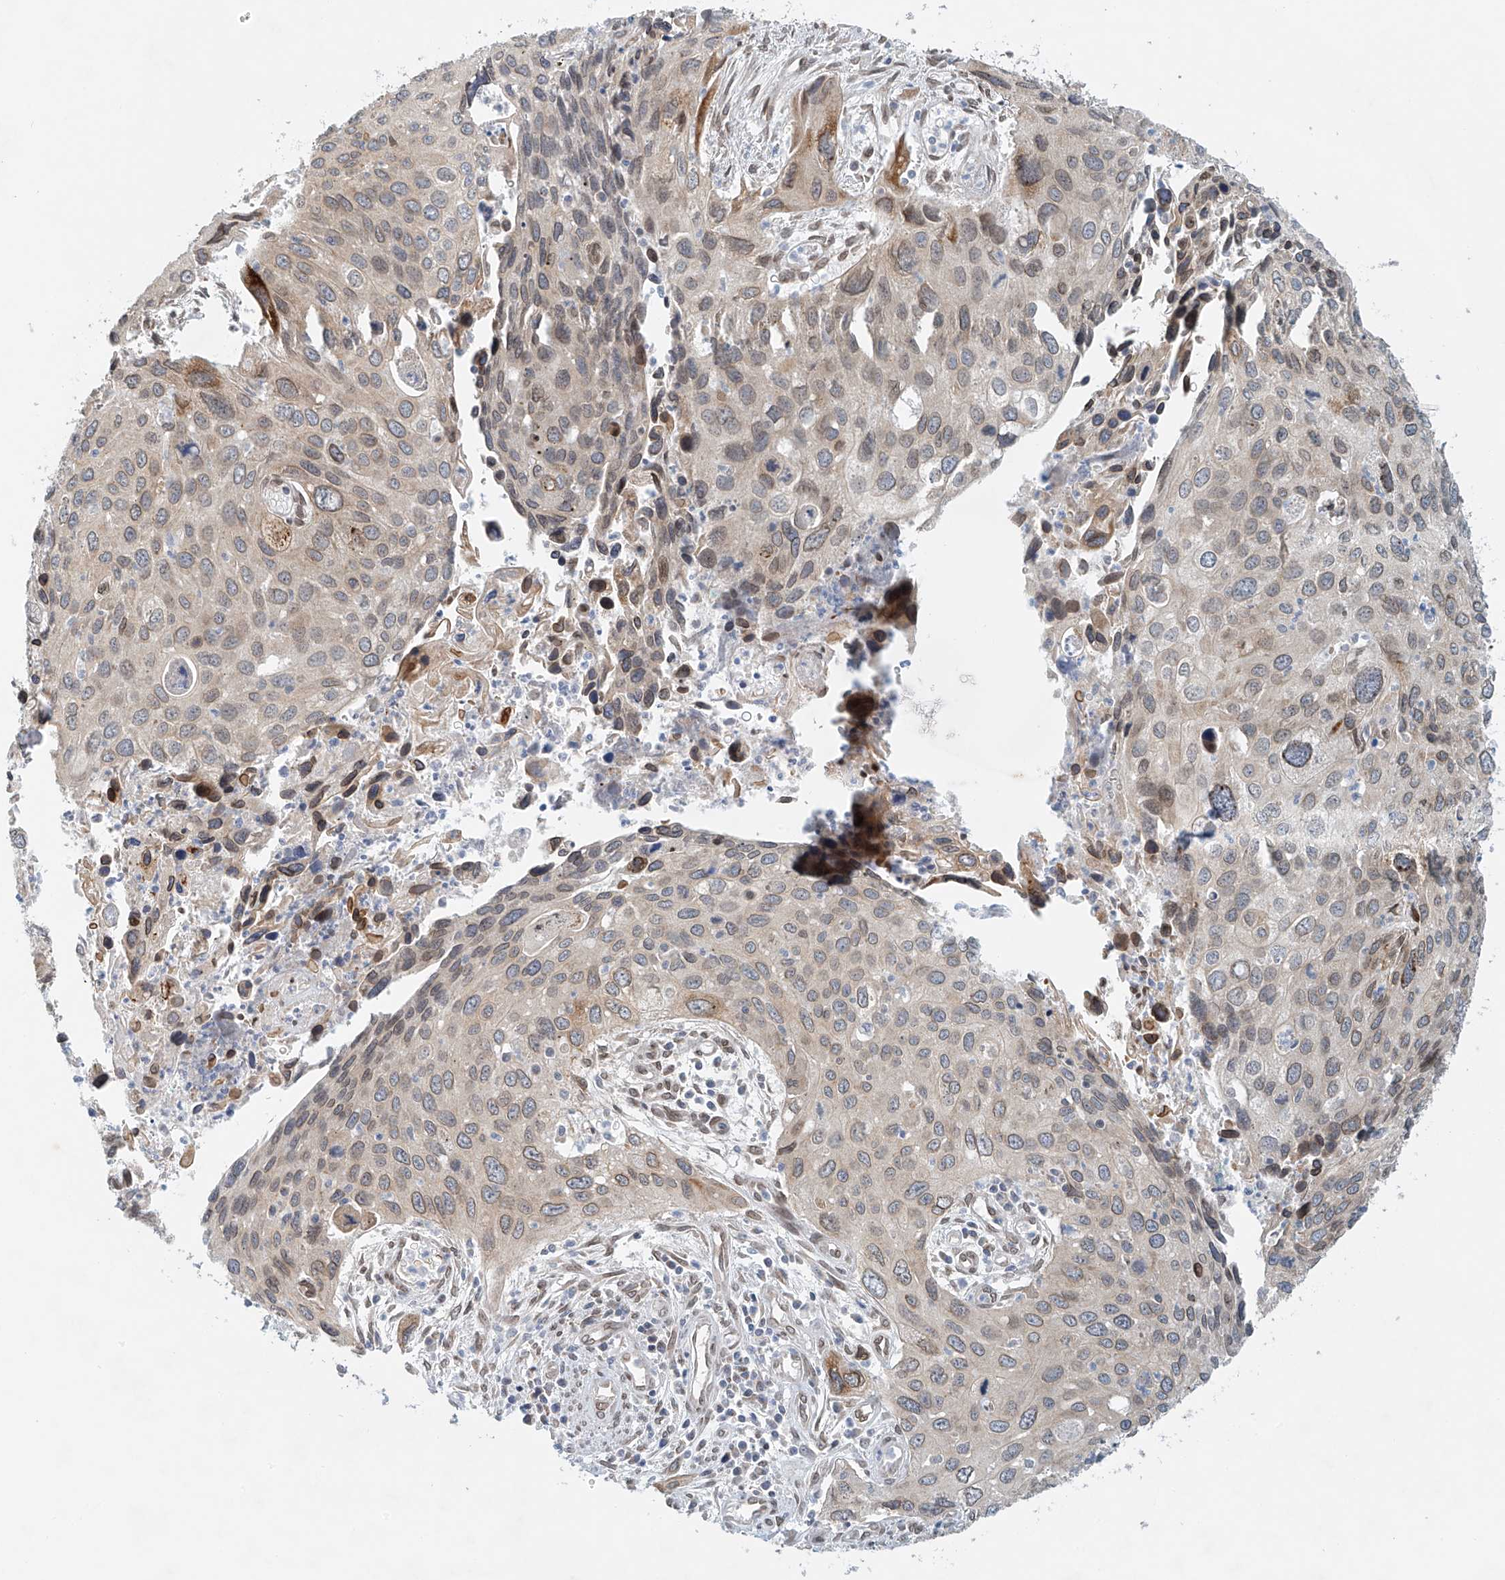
{"staining": {"intensity": "moderate", "quantity": "<25%", "location": "cytoplasmic/membranous"}, "tissue": "cervical cancer", "cell_type": "Tumor cells", "image_type": "cancer", "snomed": [{"axis": "morphology", "description": "Squamous cell carcinoma, NOS"}, {"axis": "topography", "description": "Cervix"}], "caption": "Squamous cell carcinoma (cervical) tissue exhibits moderate cytoplasmic/membranous staining in about <25% of tumor cells, visualized by immunohistochemistry.", "gene": "STARD9", "patient": {"sex": "female", "age": 55}}